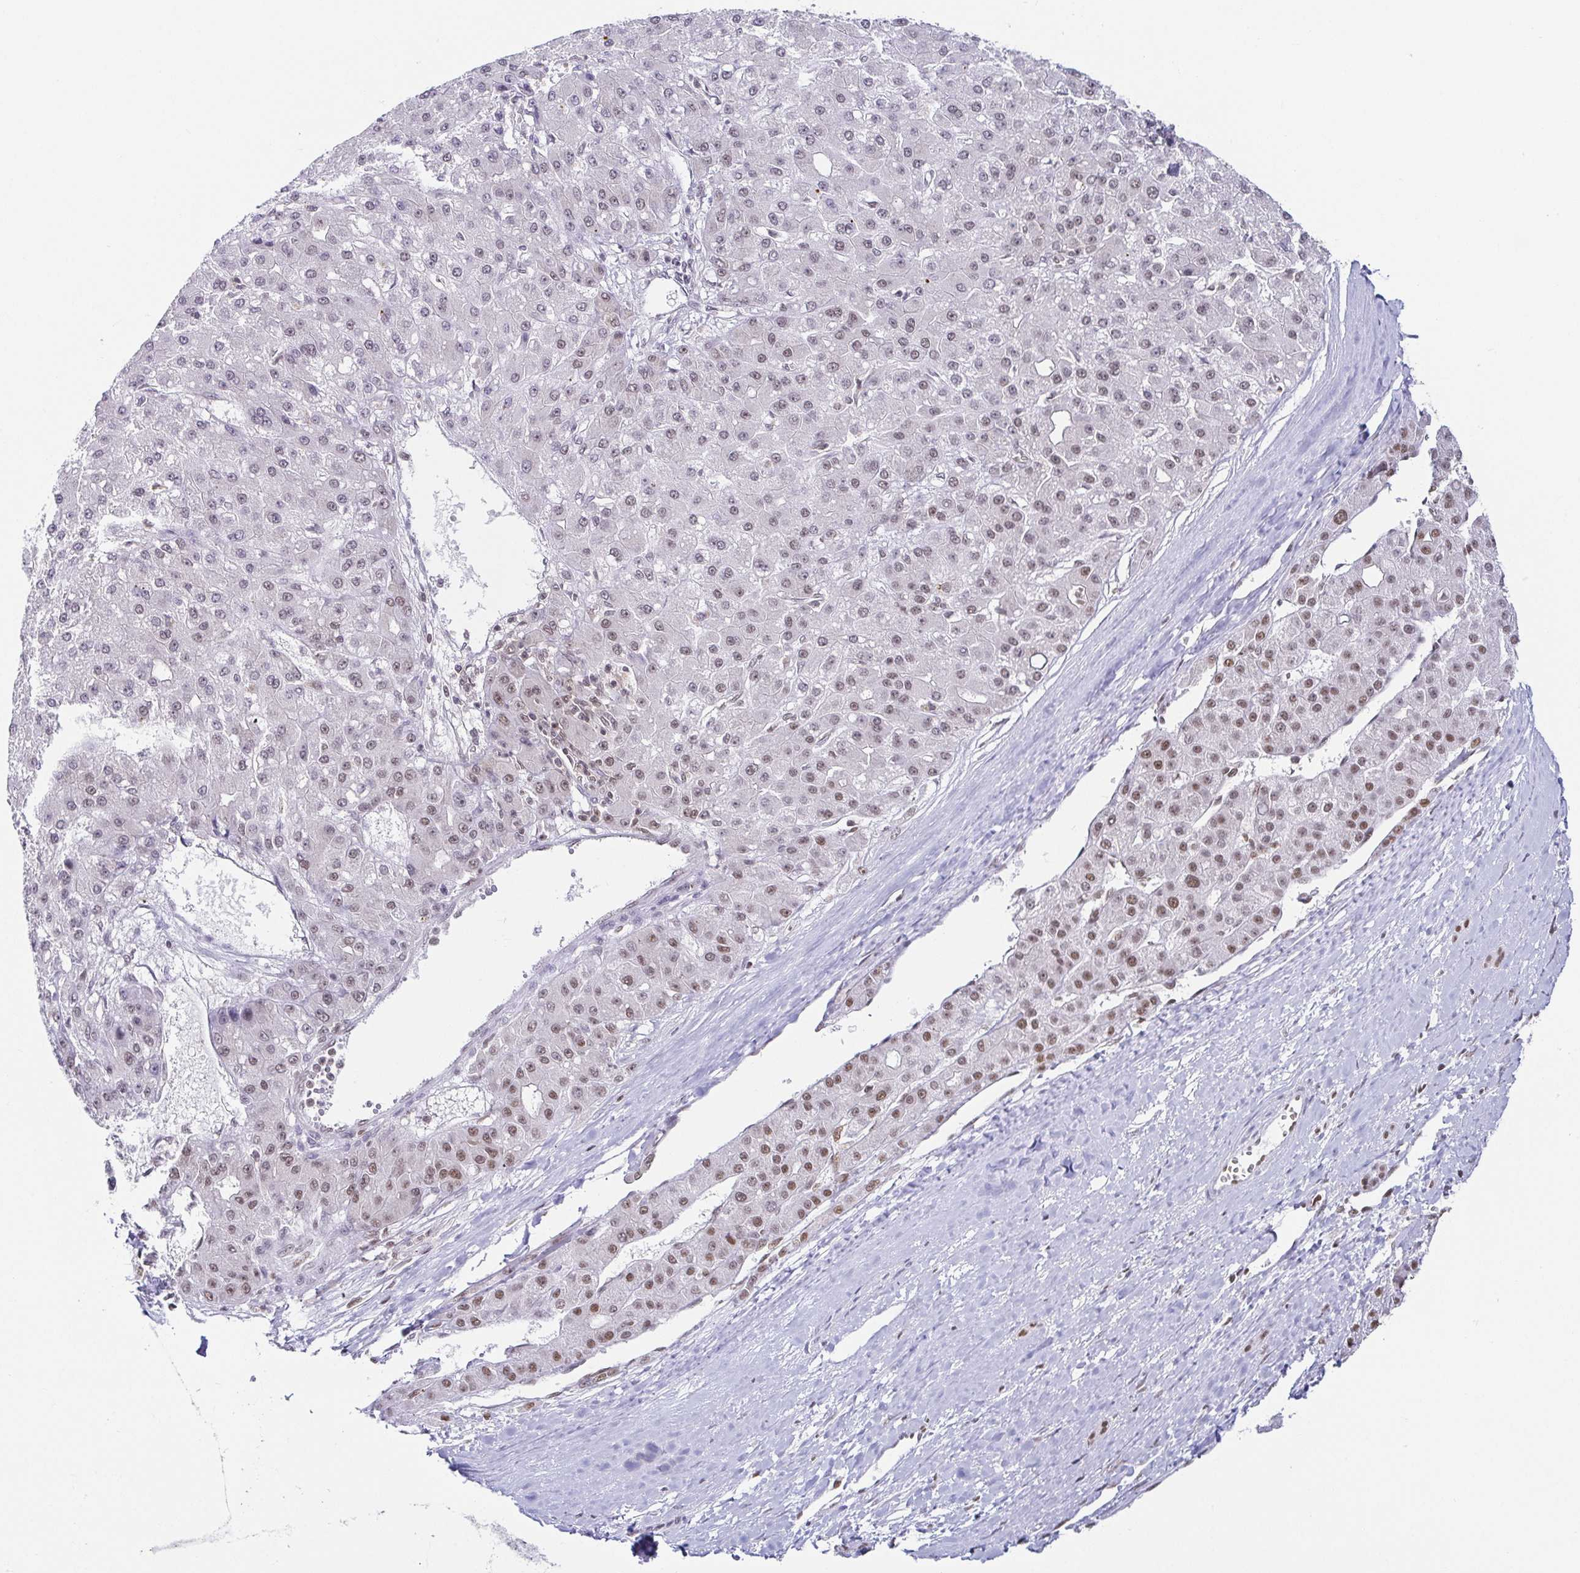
{"staining": {"intensity": "moderate", "quantity": "<25%", "location": "nuclear"}, "tissue": "liver cancer", "cell_type": "Tumor cells", "image_type": "cancer", "snomed": [{"axis": "morphology", "description": "Carcinoma, Hepatocellular, NOS"}, {"axis": "topography", "description": "Liver"}], "caption": "Protein staining demonstrates moderate nuclear positivity in about <25% of tumor cells in hepatocellular carcinoma (liver).", "gene": "EWSR1", "patient": {"sex": "male", "age": 67}}